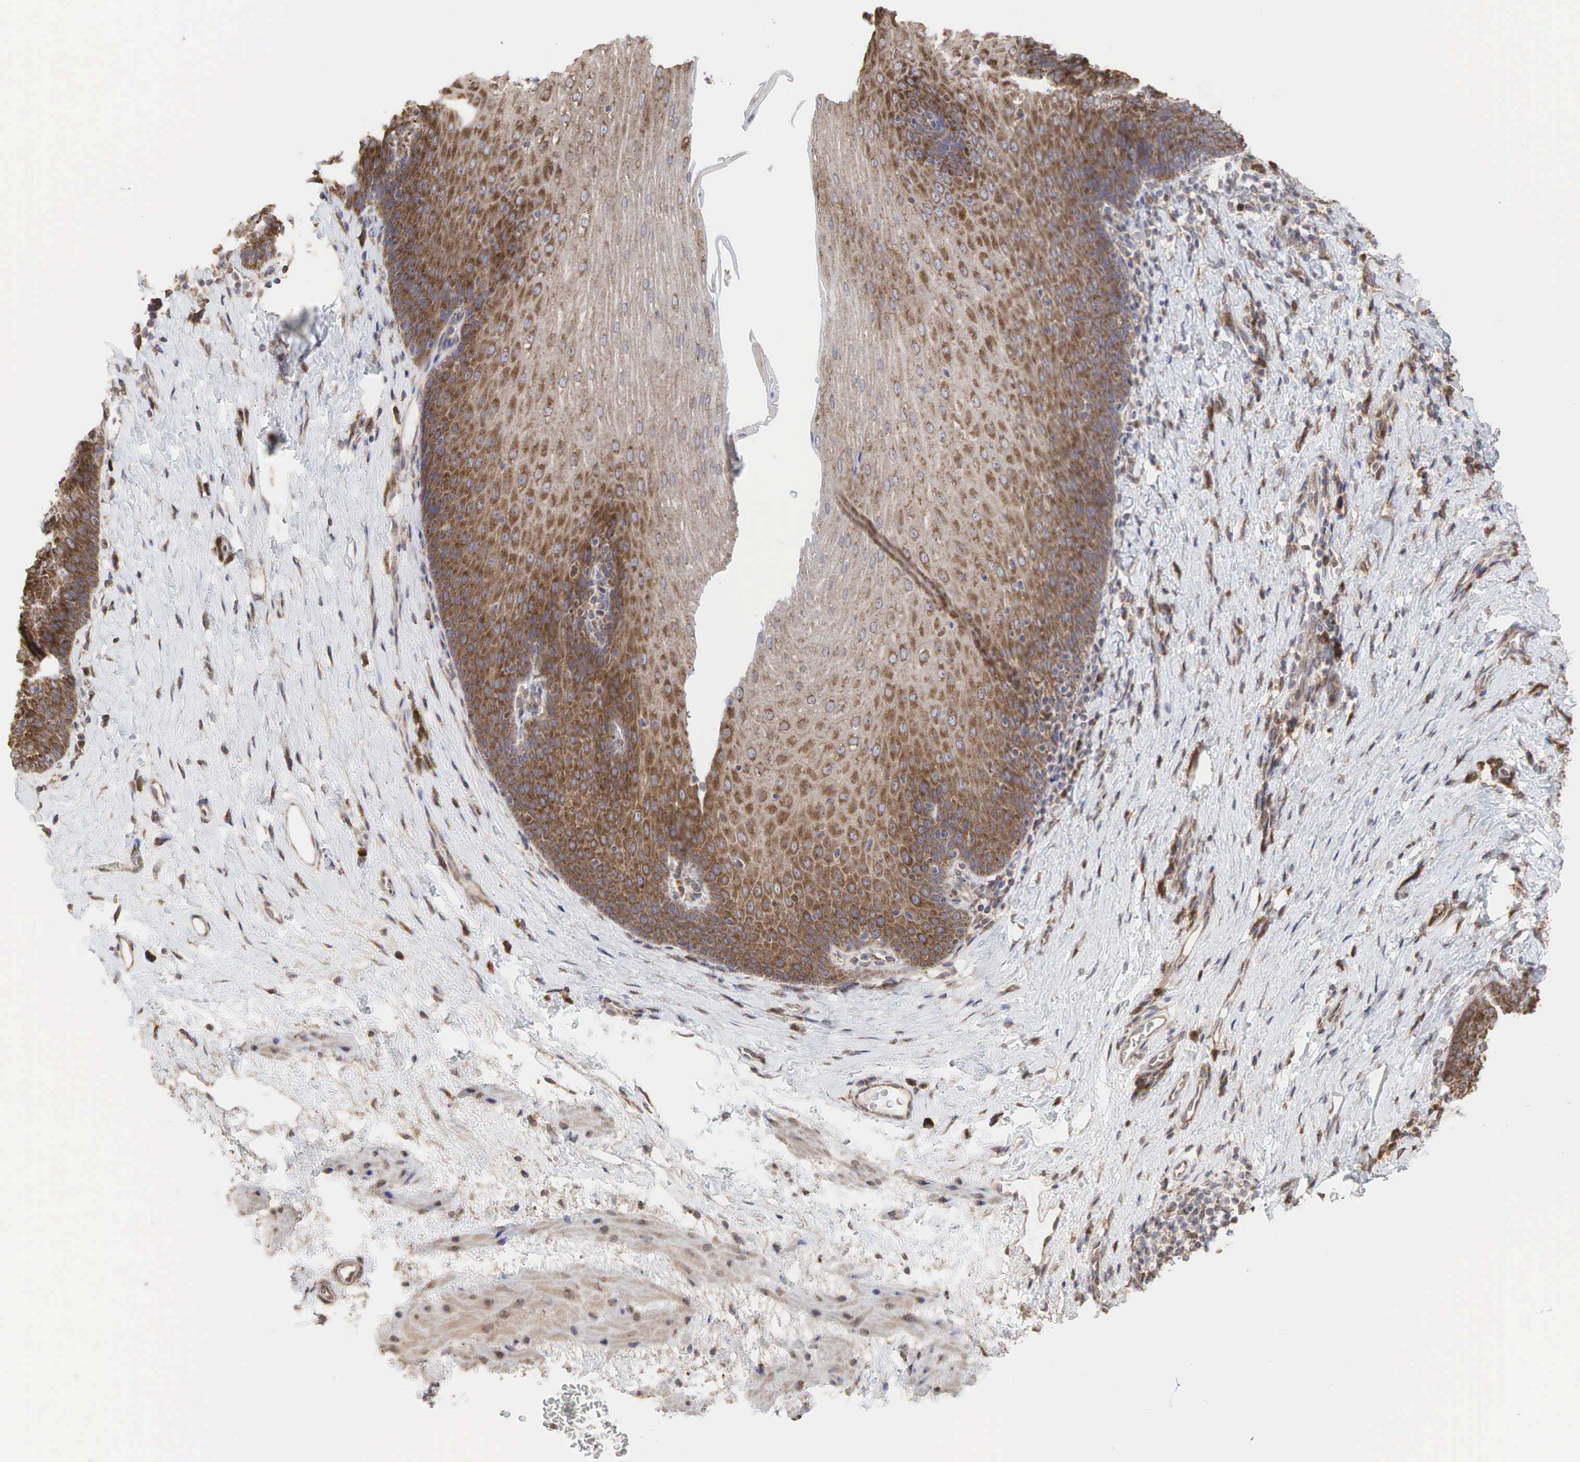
{"staining": {"intensity": "moderate", "quantity": ">75%", "location": "cytoplasmic/membranous"}, "tissue": "esophagus", "cell_type": "Squamous epithelial cells", "image_type": "normal", "snomed": [{"axis": "morphology", "description": "Normal tissue, NOS"}, {"axis": "topography", "description": "Esophagus"}], "caption": "IHC of benign human esophagus reveals medium levels of moderate cytoplasmic/membranous positivity in approximately >75% of squamous epithelial cells.", "gene": "PABPC5", "patient": {"sex": "female", "age": 61}}